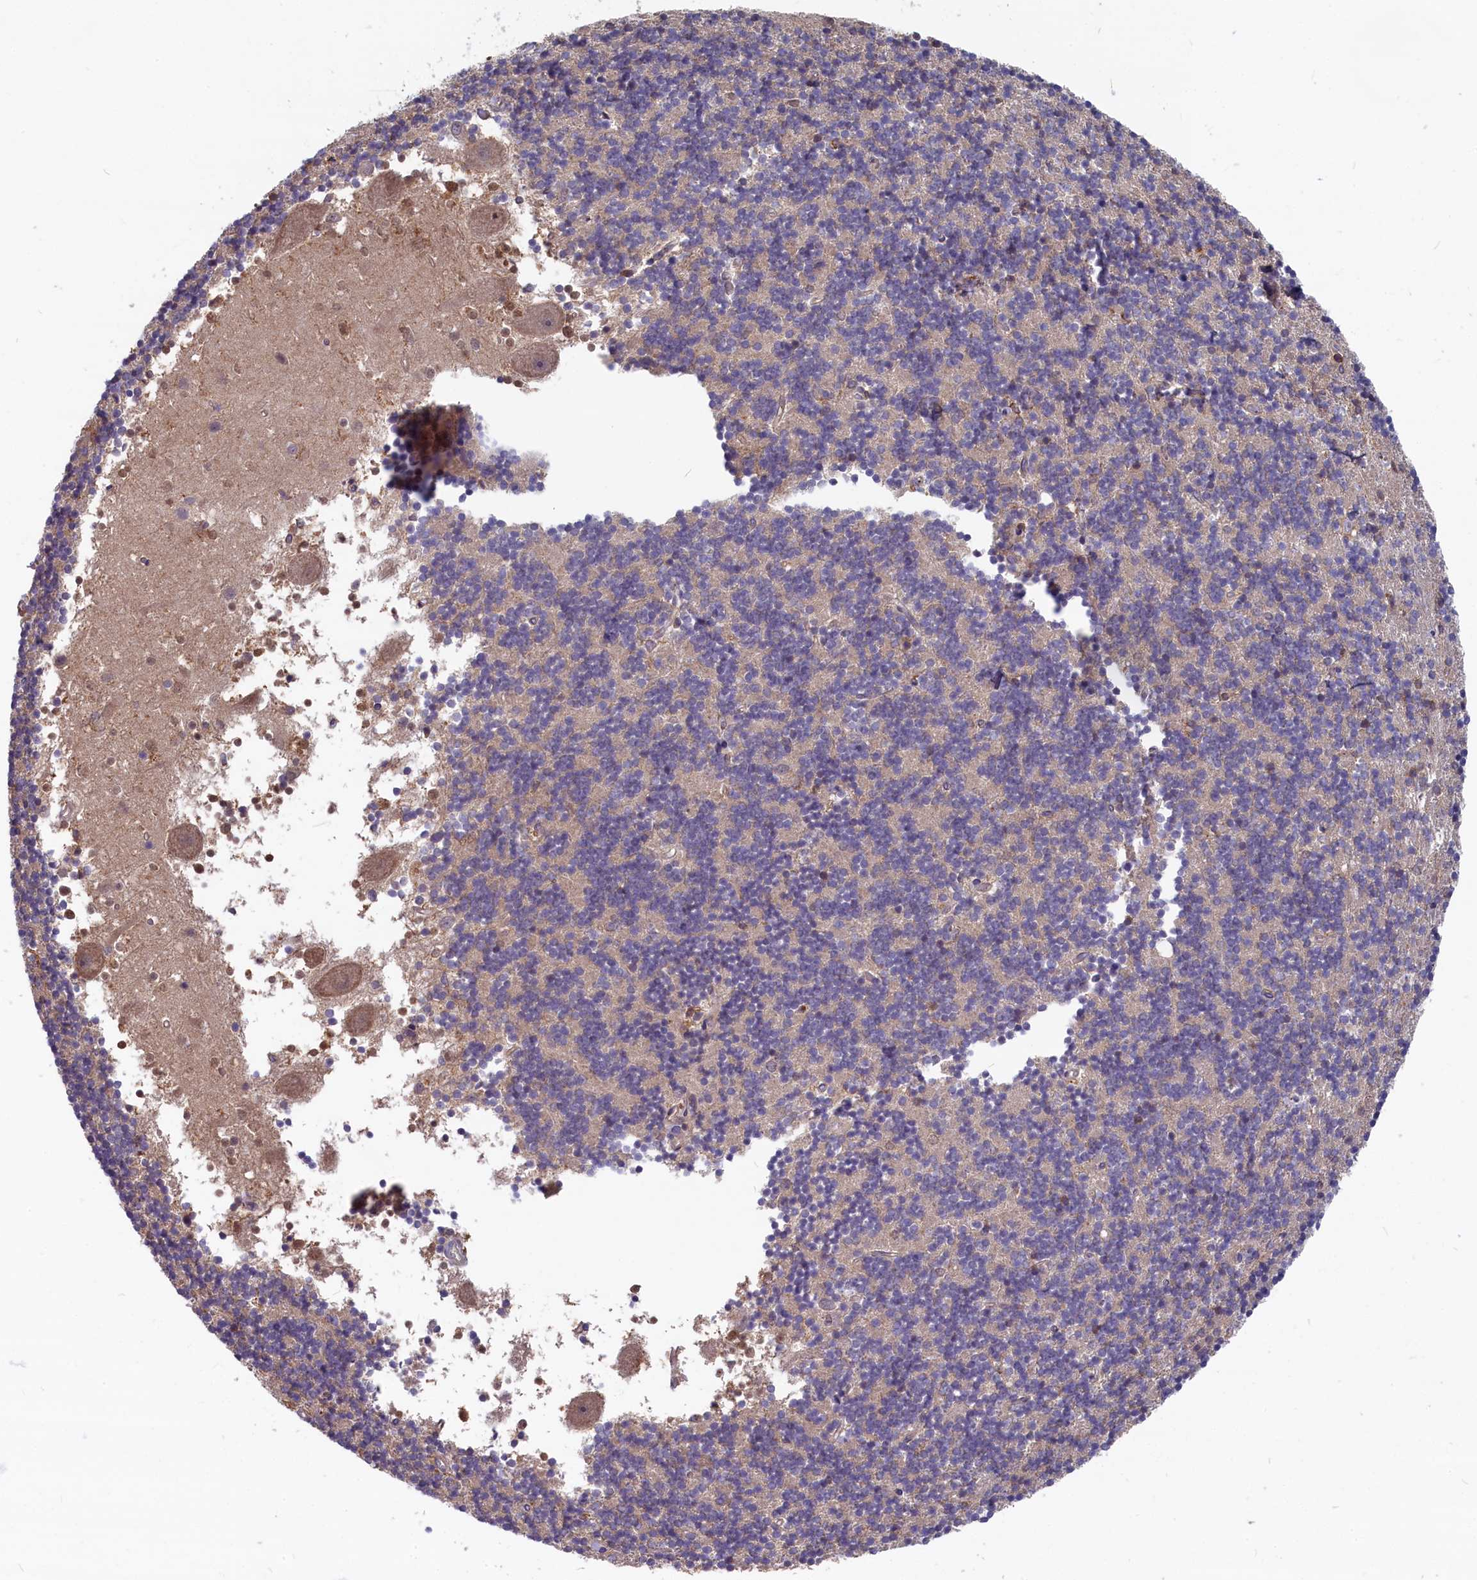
{"staining": {"intensity": "weak", "quantity": "<25%", "location": "cytoplasmic/membranous"}, "tissue": "cerebellum", "cell_type": "Cells in granular layer", "image_type": "normal", "snomed": [{"axis": "morphology", "description": "Normal tissue, NOS"}, {"axis": "topography", "description": "Cerebellum"}], "caption": "The histopathology image reveals no staining of cells in granular layer in benign cerebellum. Brightfield microscopy of immunohistochemistry stained with DAB (3,3'-diaminobenzidine) (brown) and hematoxylin (blue), captured at high magnification.", "gene": "MYO9B", "patient": {"sex": "male", "age": 54}}